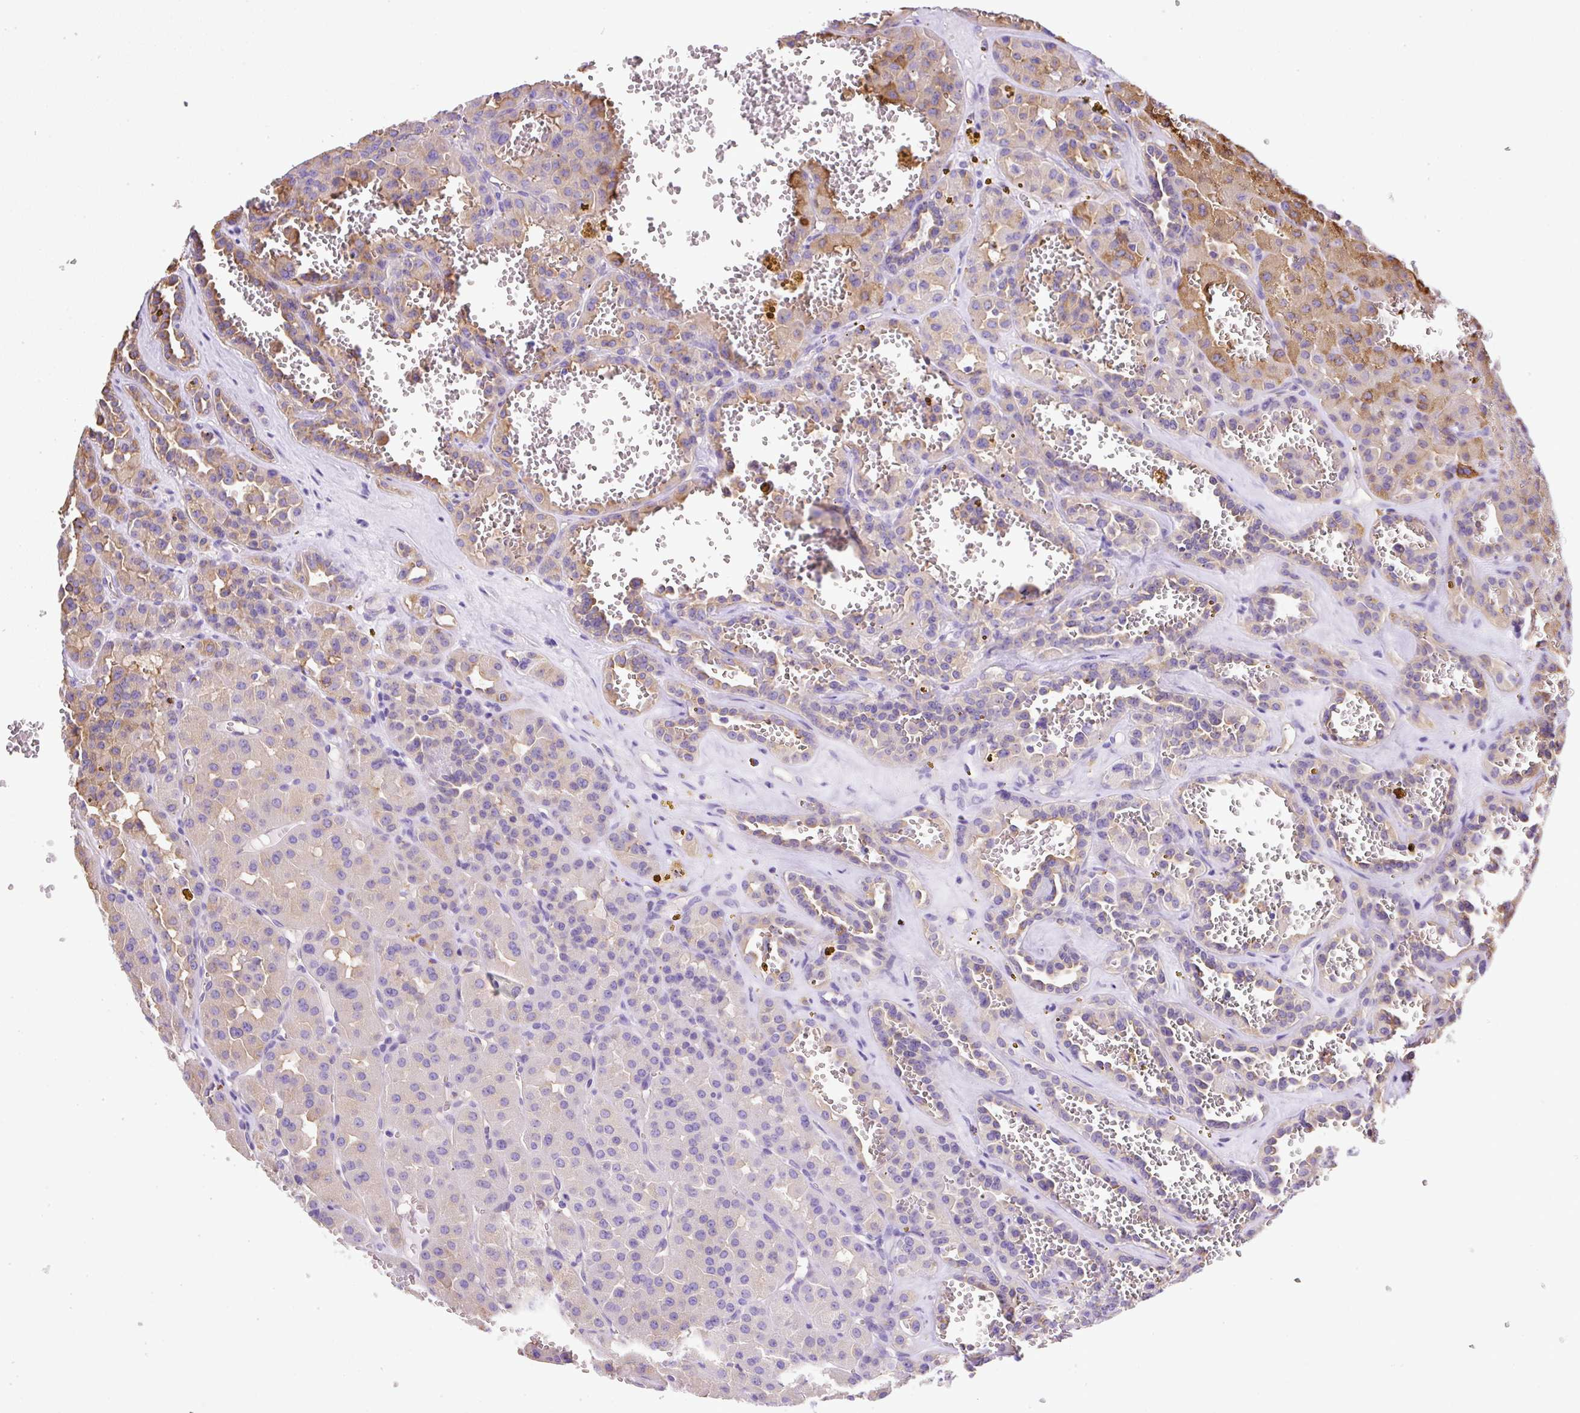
{"staining": {"intensity": "moderate", "quantity": "<25%", "location": "cytoplasmic/membranous"}, "tissue": "renal cancer", "cell_type": "Tumor cells", "image_type": "cancer", "snomed": [{"axis": "morphology", "description": "Carcinoma, NOS"}, {"axis": "topography", "description": "Kidney"}], "caption": "An image of renal cancer (carcinoma) stained for a protein displays moderate cytoplasmic/membranous brown staining in tumor cells. (brown staining indicates protein expression, while blue staining denotes nuclei).", "gene": "MAGEB5", "patient": {"sex": "female", "age": 75}}